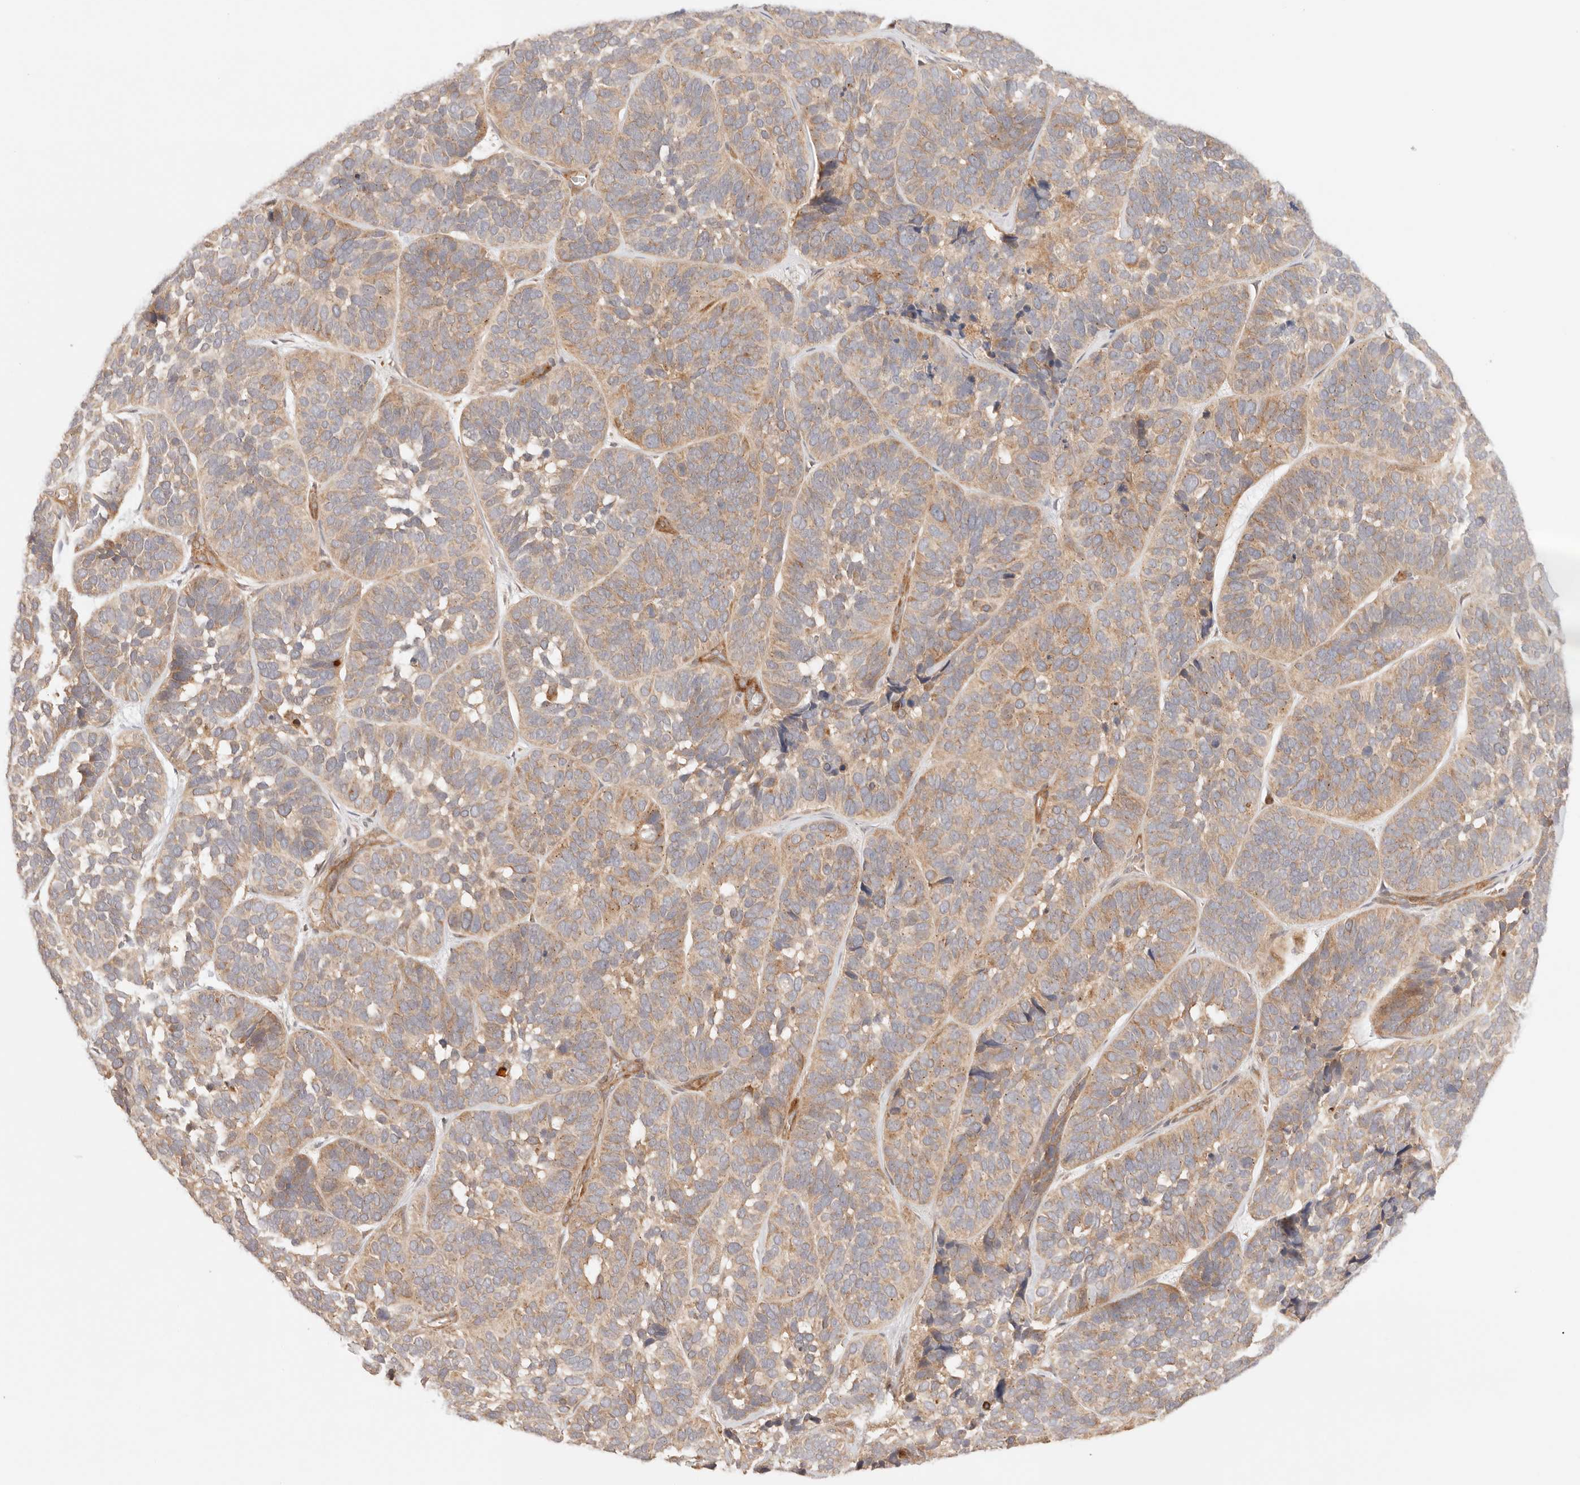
{"staining": {"intensity": "moderate", "quantity": ">75%", "location": "cytoplasmic/membranous"}, "tissue": "skin cancer", "cell_type": "Tumor cells", "image_type": "cancer", "snomed": [{"axis": "morphology", "description": "Basal cell carcinoma"}, {"axis": "topography", "description": "Skin"}], "caption": "Human skin cancer stained with a brown dye shows moderate cytoplasmic/membranous positive positivity in approximately >75% of tumor cells.", "gene": "IL1R2", "patient": {"sex": "male", "age": 62}}